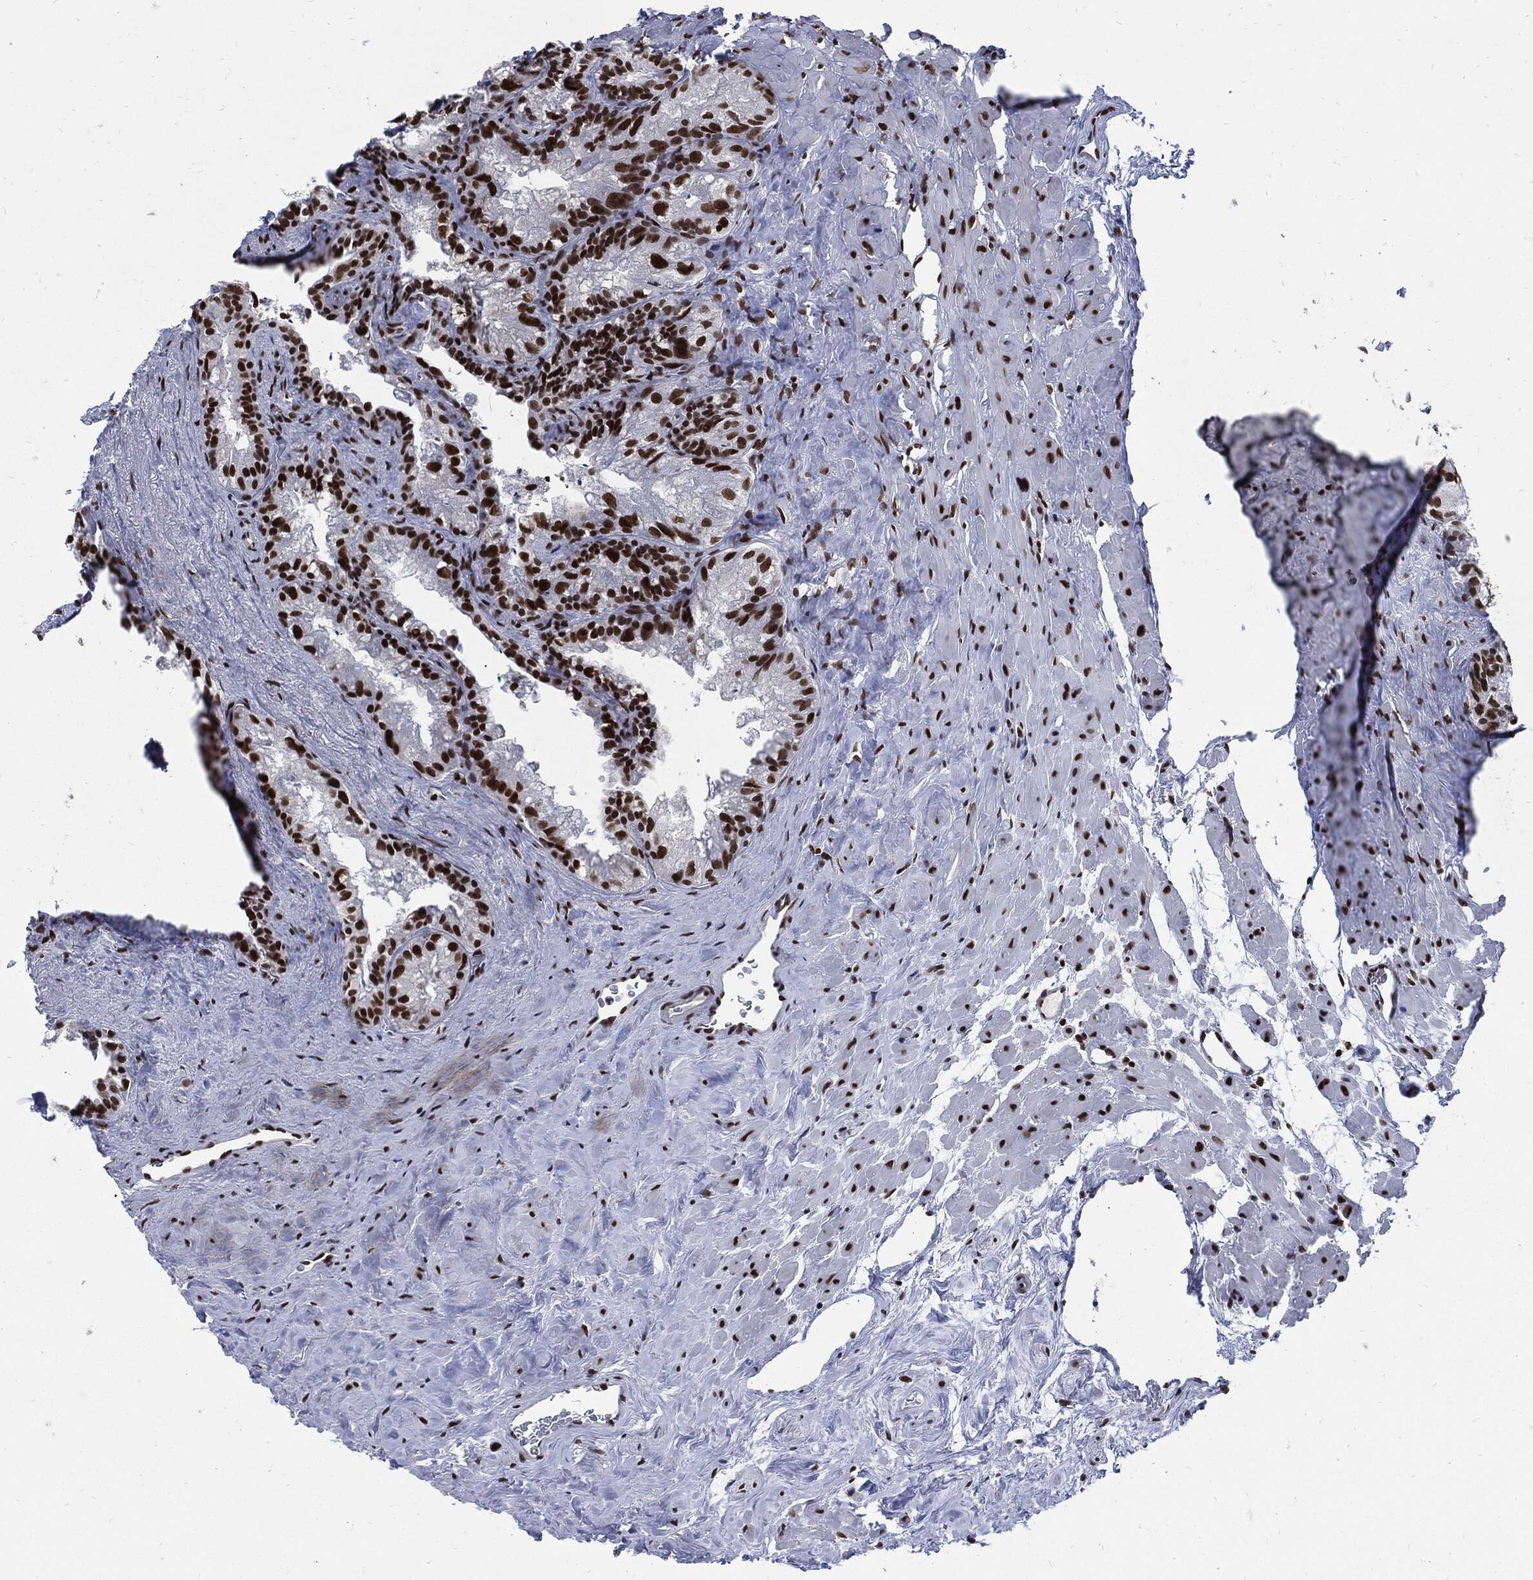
{"staining": {"intensity": "strong", "quantity": ">75%", "location": "nuclear"}, "tissue": "seminal vesicle", "cell_type": "Glandular cells", "image_type": "normal", "snomed": [{"axis": "morphology", "description": "Normal tissue, NOS"}, {"axis": "topography", "description": "Seminal veicle"}], "caption": "Strong nuclear expression for a protein is appreciated in approximately >75% of glandular cells of unremarkable seminal vesicle using IHC.", "gene": "TERF2", "patient": {"sex": "male", "age": 72}}